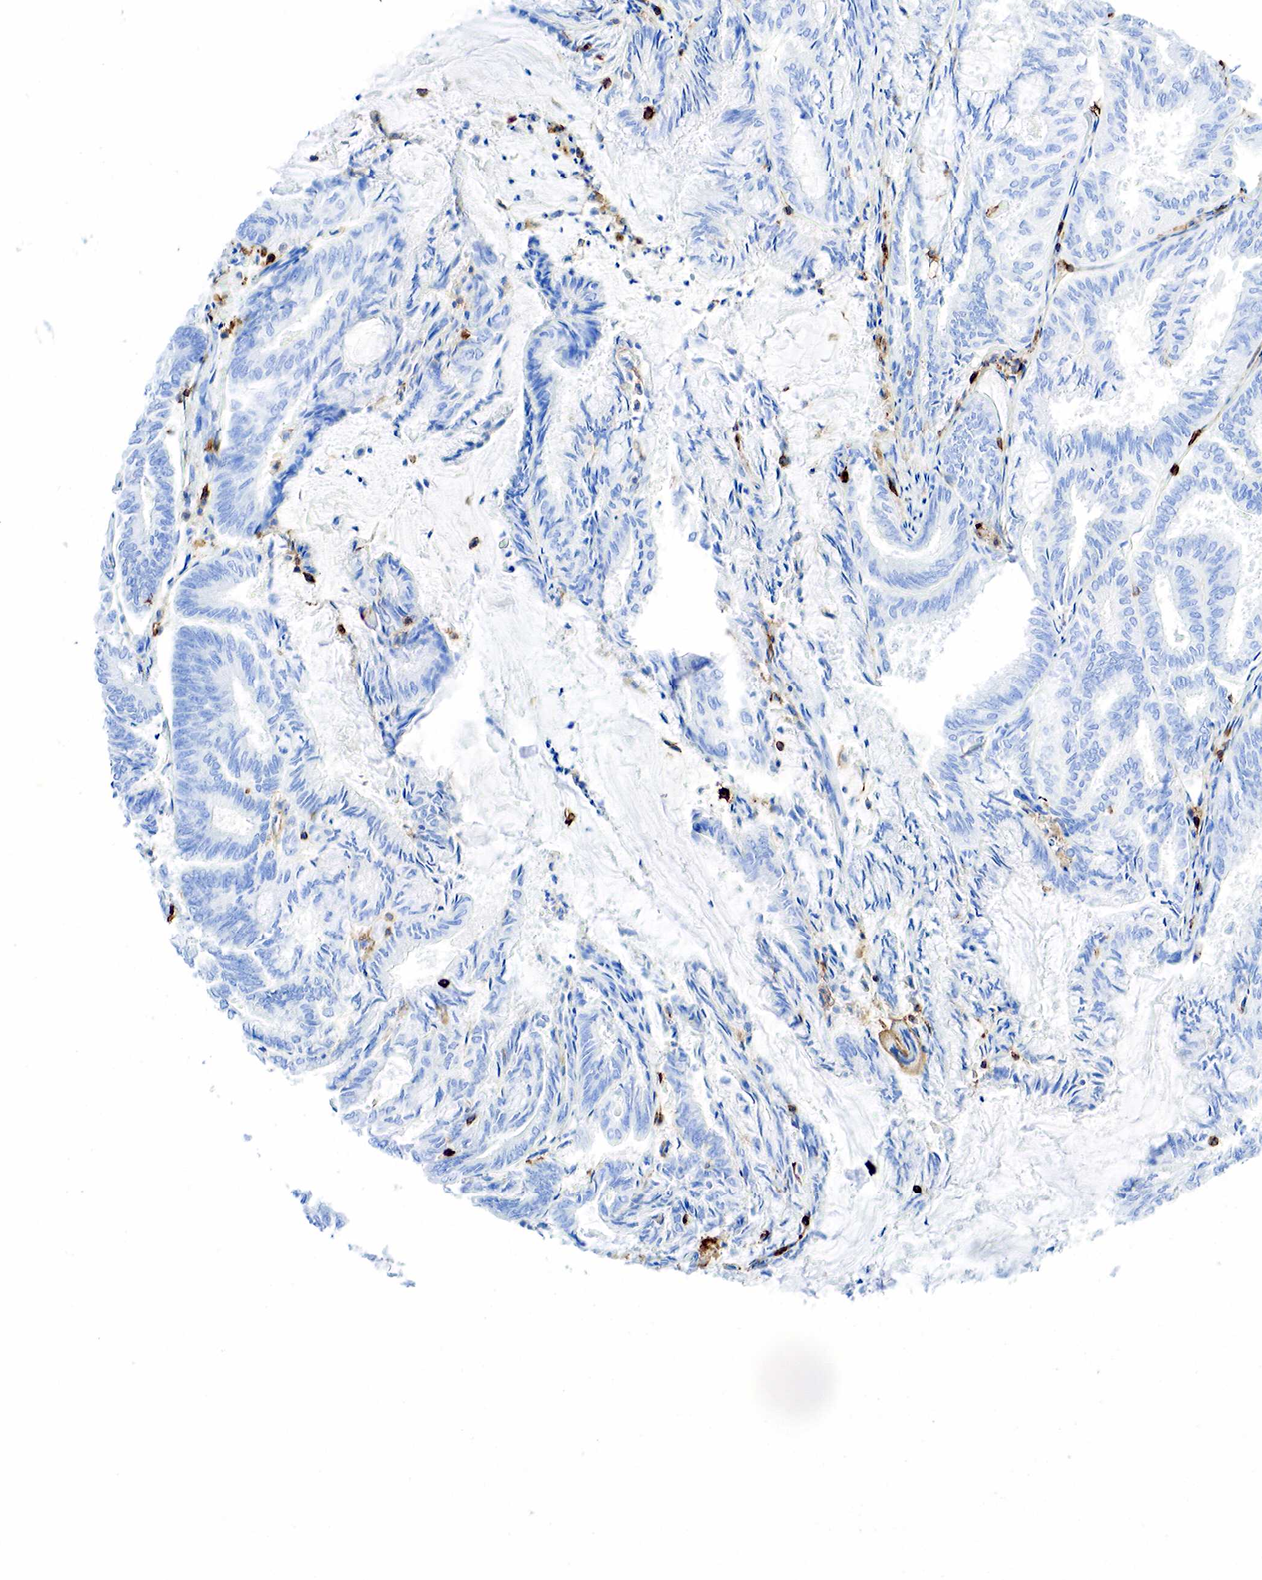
{"staining": {"intensity": "negative", "quantity": "none", "location": "none"}, "tissue": "endometrial cancer", "cell_type": "Tumor cells", "image_type": "cancer", "snomed": [{"axis": "morphology", "description": "Adenocarcinoma, NOS"}, {"axis": "topography", "description": "Endometrium"}], "caption": "DAB (3,3'-diaminobenzidine) immunohistochemical staining of human endometrial cancer reveals no significant staining in tumor cells.", "gene": "PTPRC", "patient": {"sex": "female", "age": 59}}